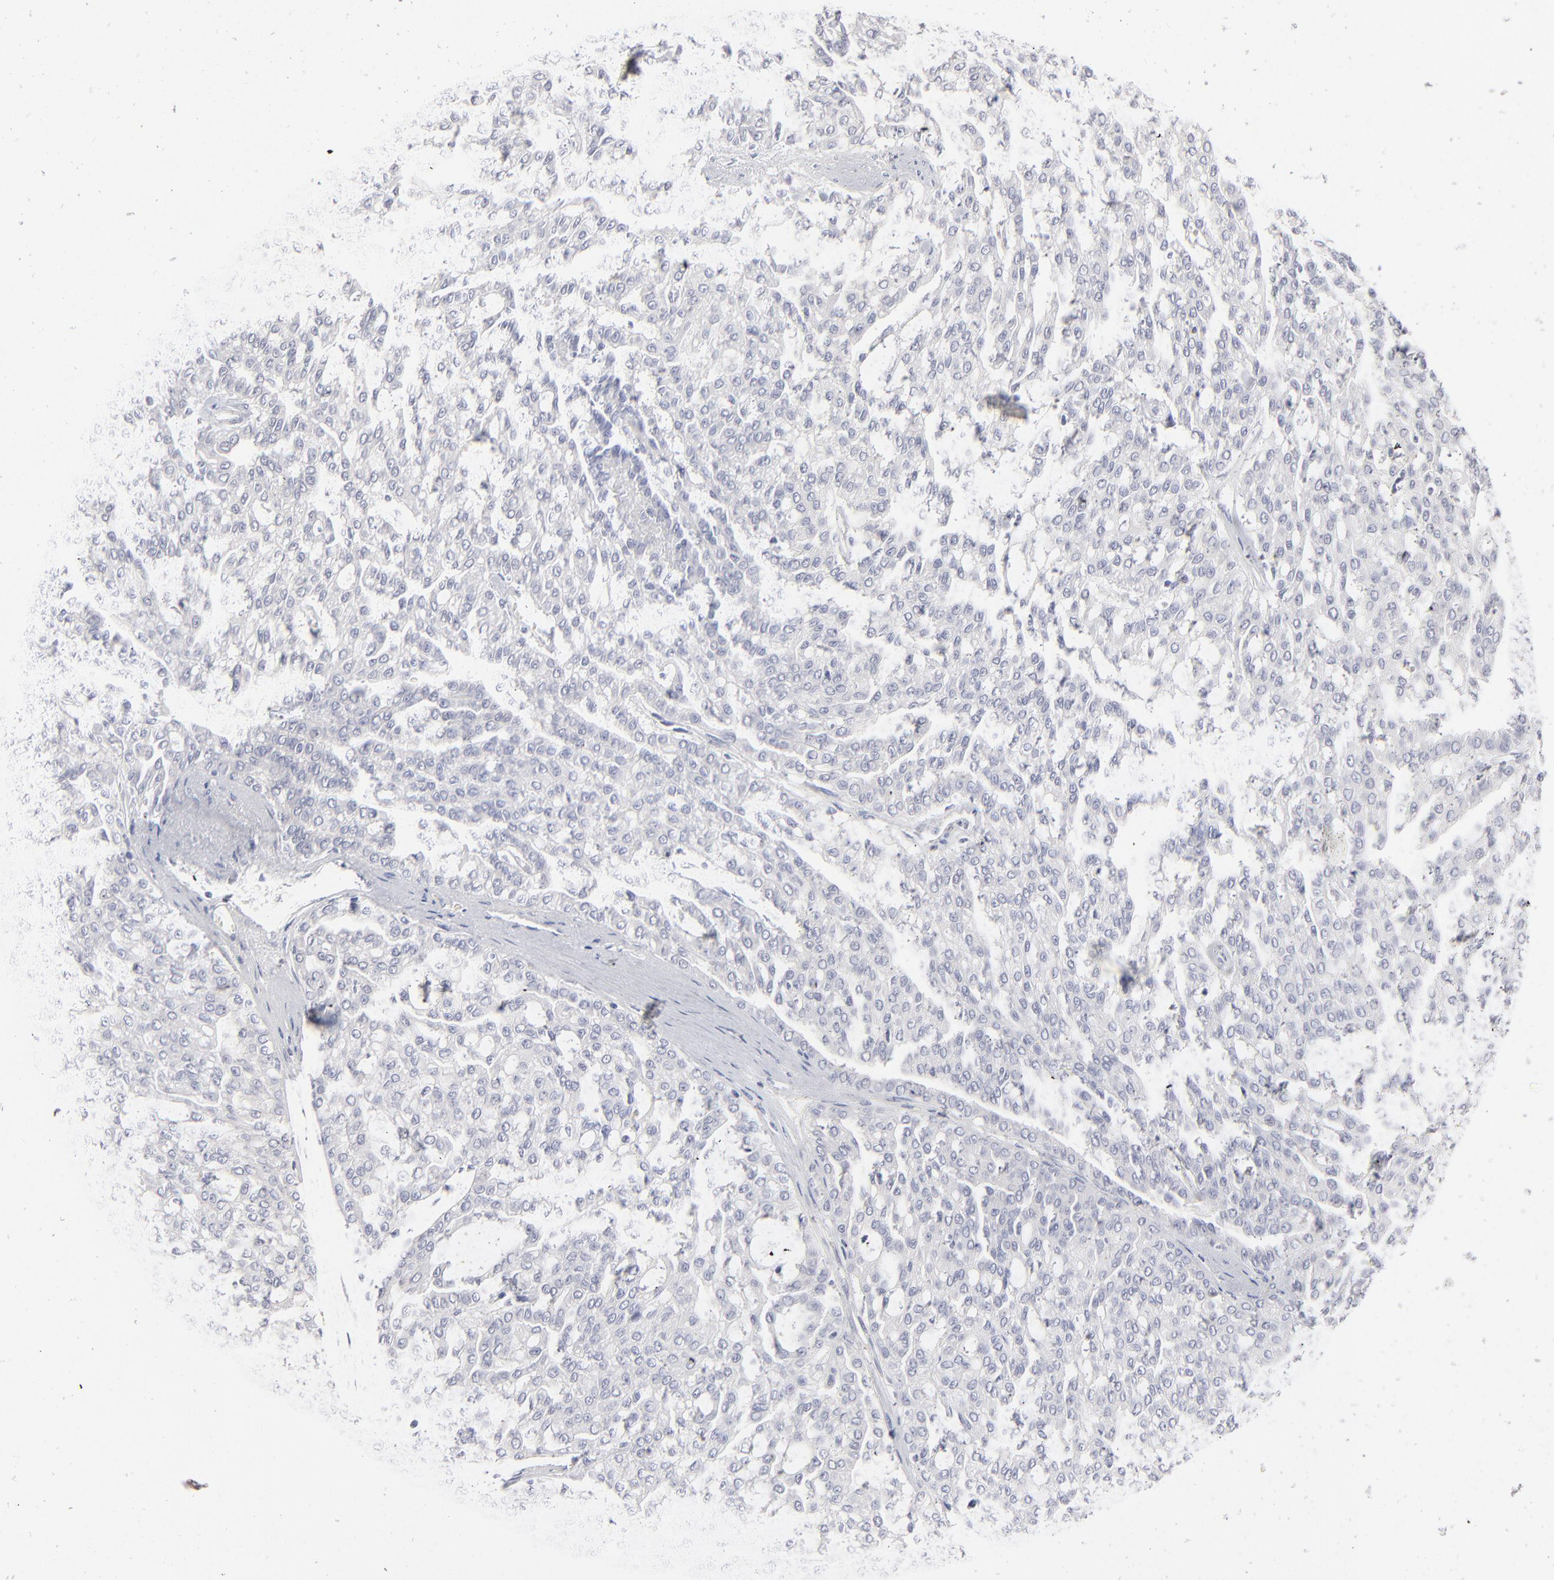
{"staining": {"intensity": "negative", "quantity": "none", "location": "none"}, "tissue": "renal cancer", "cell_type": "Tumor cells", "image_type": "cancer", "snomed": [{"axis": "morphology", "description": "Adenocarcinoma, NOS"}, {"axis": "topography", "description": "Kidney"}], "caption": "Tumor cells are negative for protein expression in human renal cancer.", "gene": "RBM3", "patient": {"sex": "male", "age": 63}}